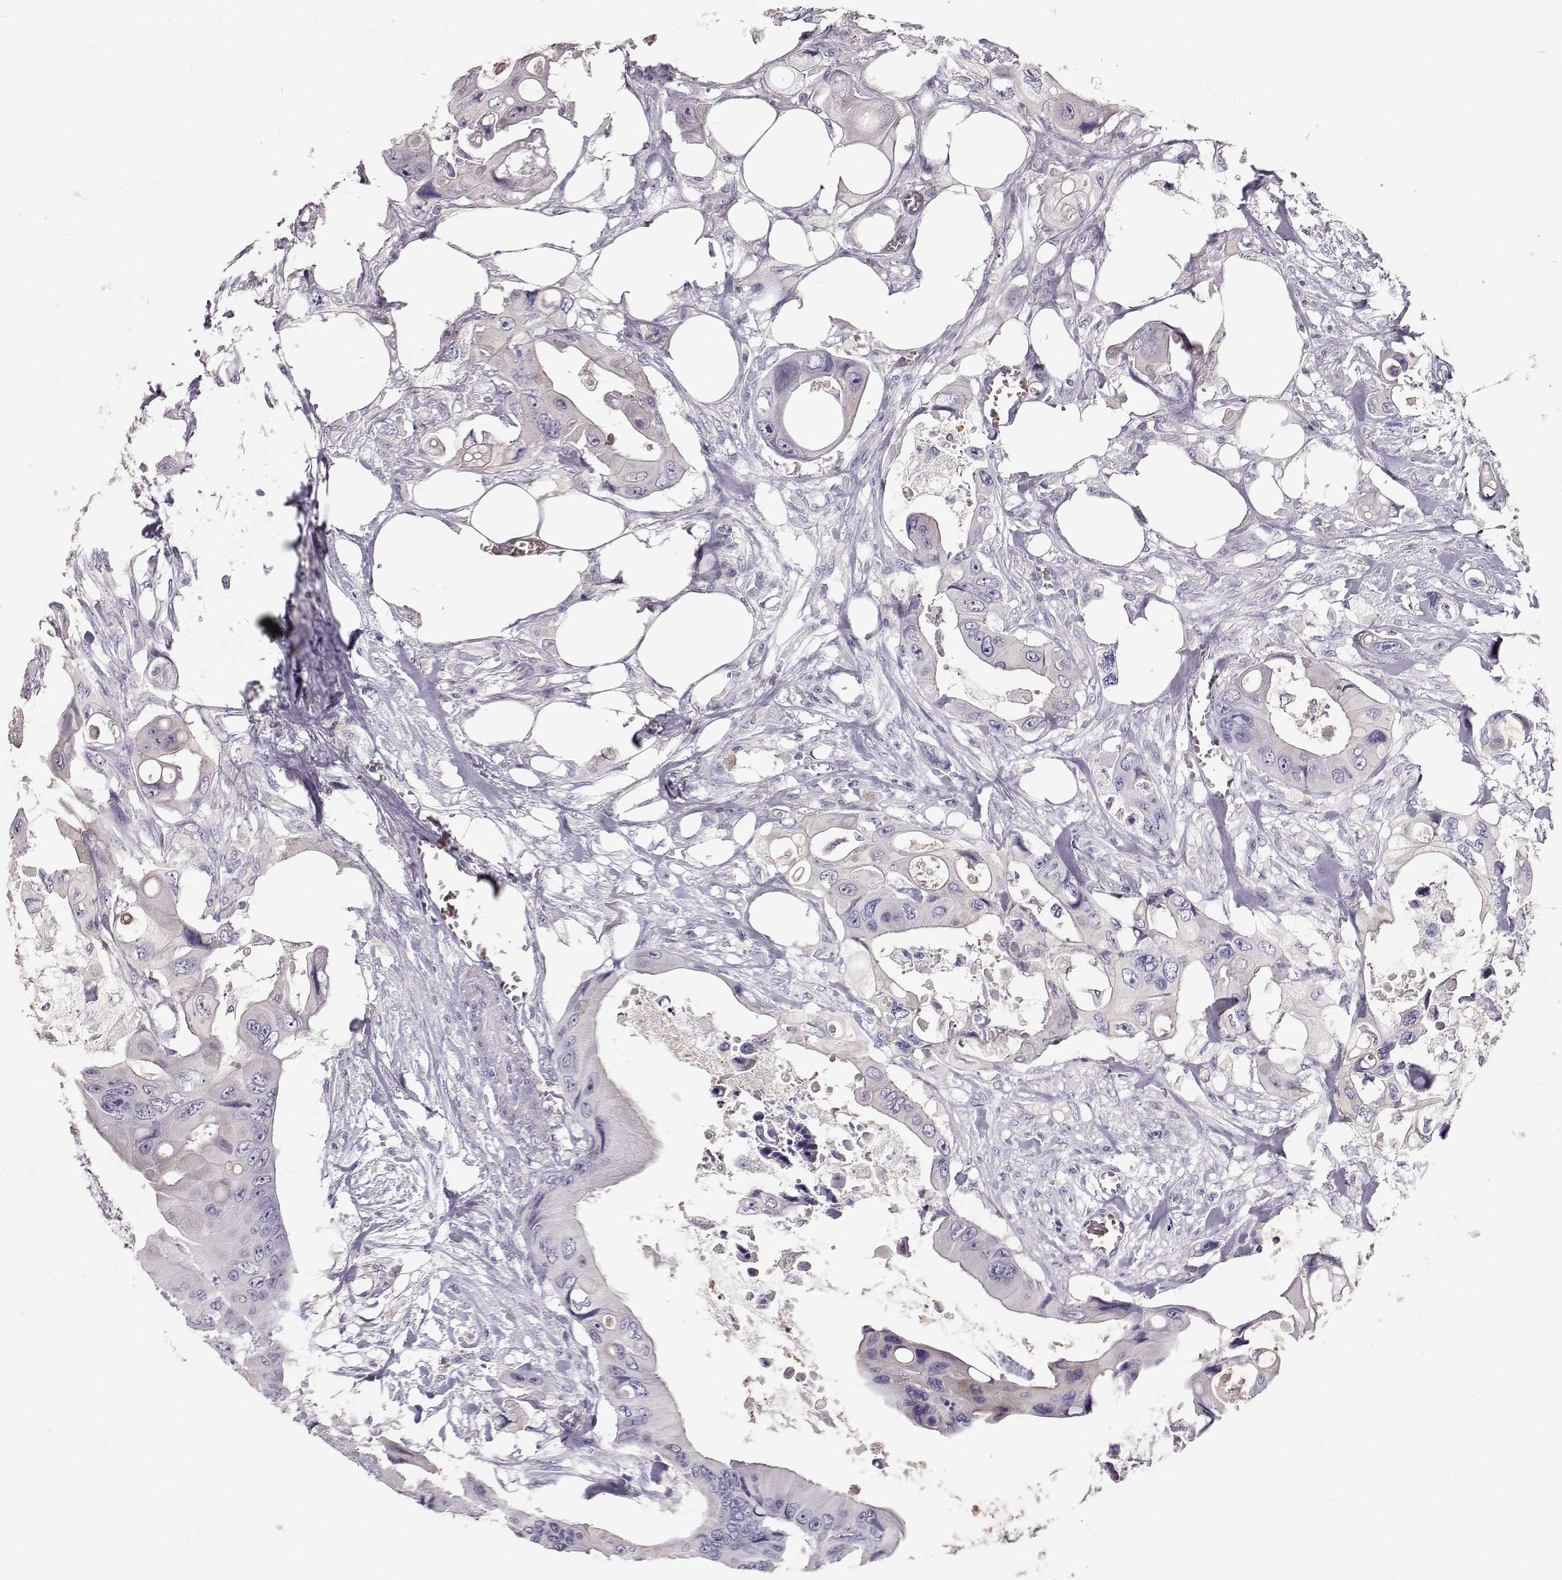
{"staining": {"intensity": "negative", "quantity": "none", "location": "none"}, "tissue": "colorectal cancer", "cell_type": "Tumor cells", "image_type": "cancer", "snomed": [{"axis": "morphology", "description": "Adenocarcinoma, NOS"}, {"axis": "topography", "description": "Rectum"}], "caption": "Immunohistochemistry image of neoplastic tissue: human colorectal cancer stained with DAB demonstrates no significant protein staining in tumor cells.", "gene": "RD3", "patient": {"sex": "male", "age": 63}}